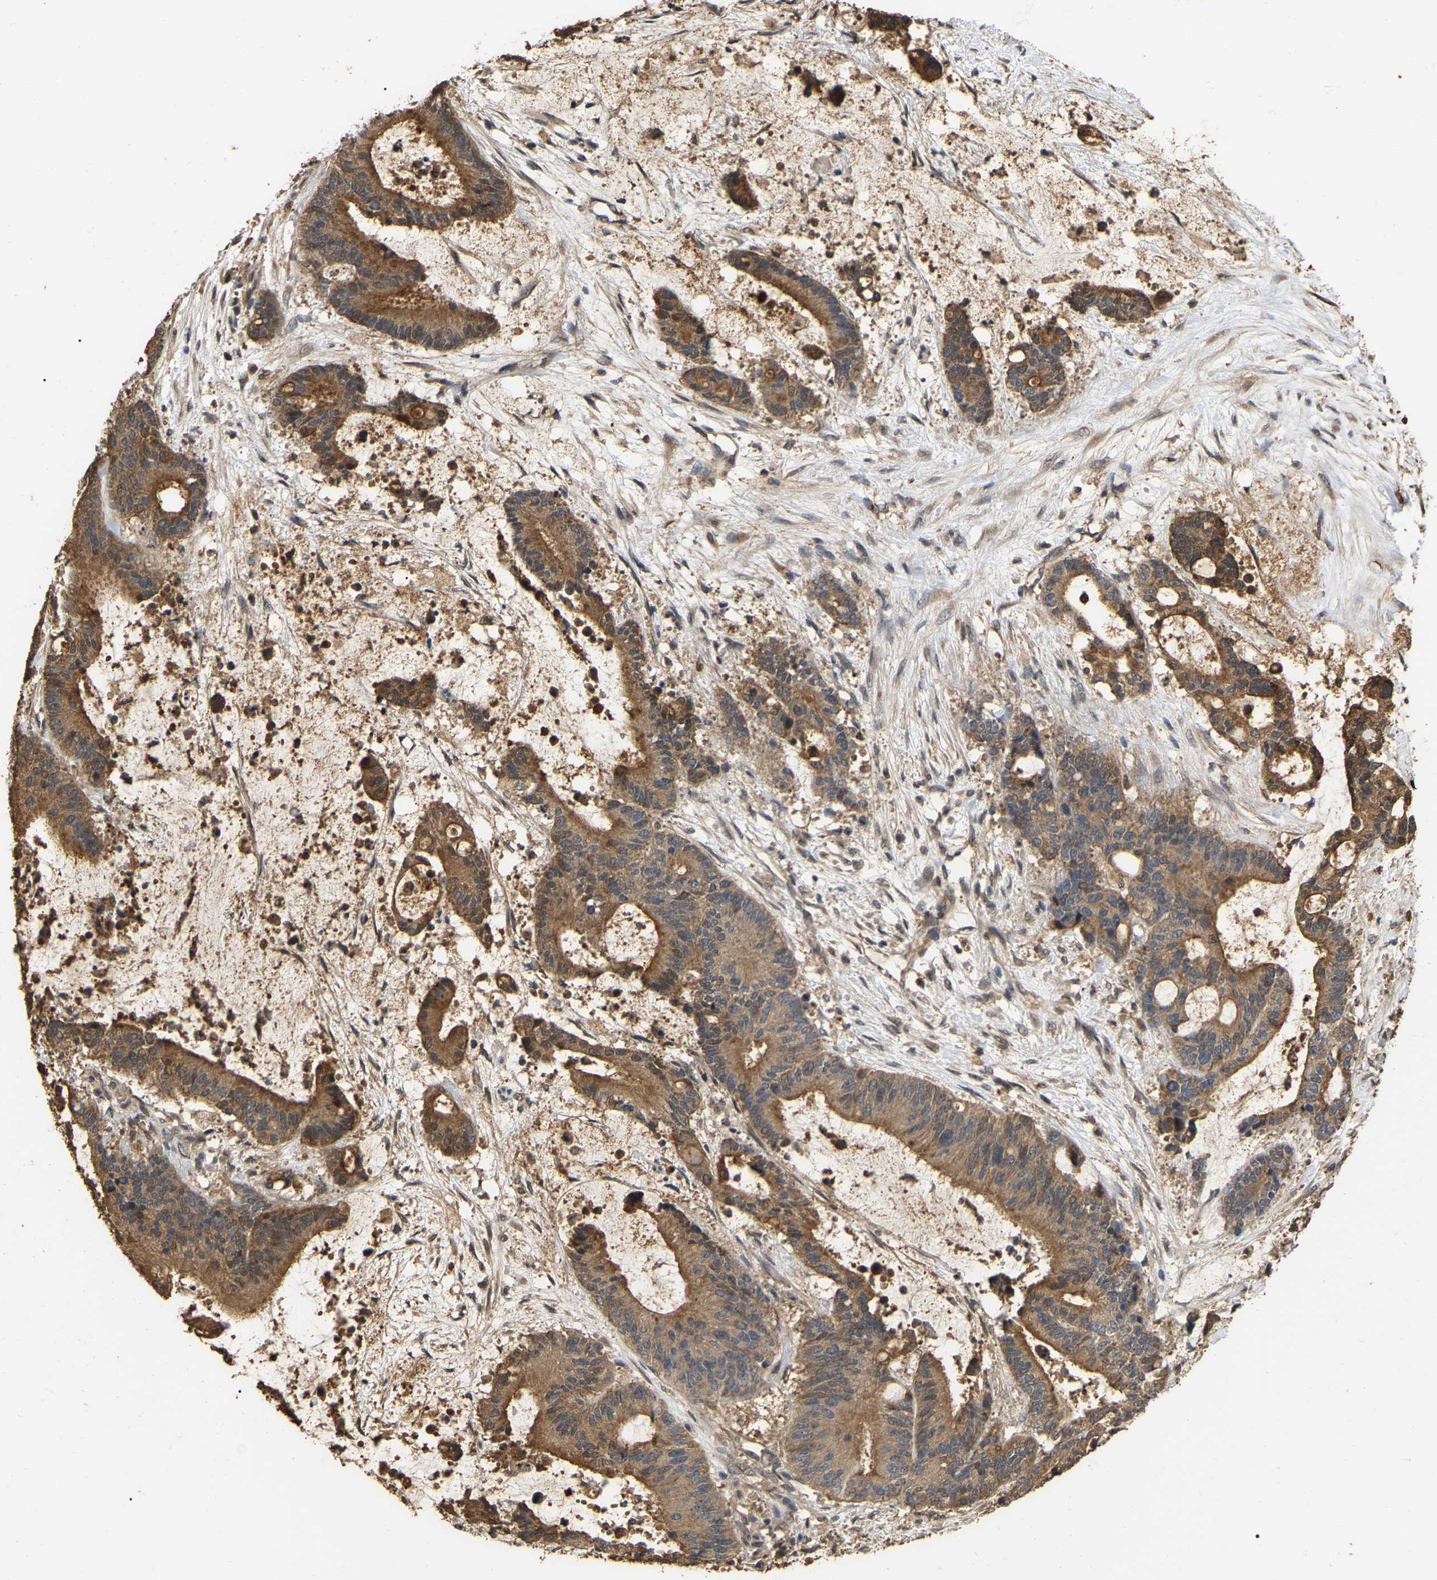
{"staining": {"intensity": "moderate", "quantity": ">75%", "location": "cytoplasmic/membranous"}, "tissue": "liver cancer", "cell_type": "Tumor cells", "image_type": "cancer", "snomed": [{"axis": "morphology", "description": "Normal tissue, NOS"}, {"axis": "morphology", "description": "Cholangiocarcinoma"}, {"axis": "topography", "description": "Liver"}, {"axis": "topography", "description": "Peripheral nerve tissue"}], "caption": "Immunohistochemistry micrograph of neoplastic tissue: human liver cancer (cholangiocarcinoma) stained using immunohistochemistry (IHC) reveals medium levels of moderate protein expression localized specifically in the cytoplasmic/membranous of tumor cells, appearing as a cytoplasmic/membranous brown color.", "gene": "FAM219A", "patient": {"sex": "female", "age": 73}}